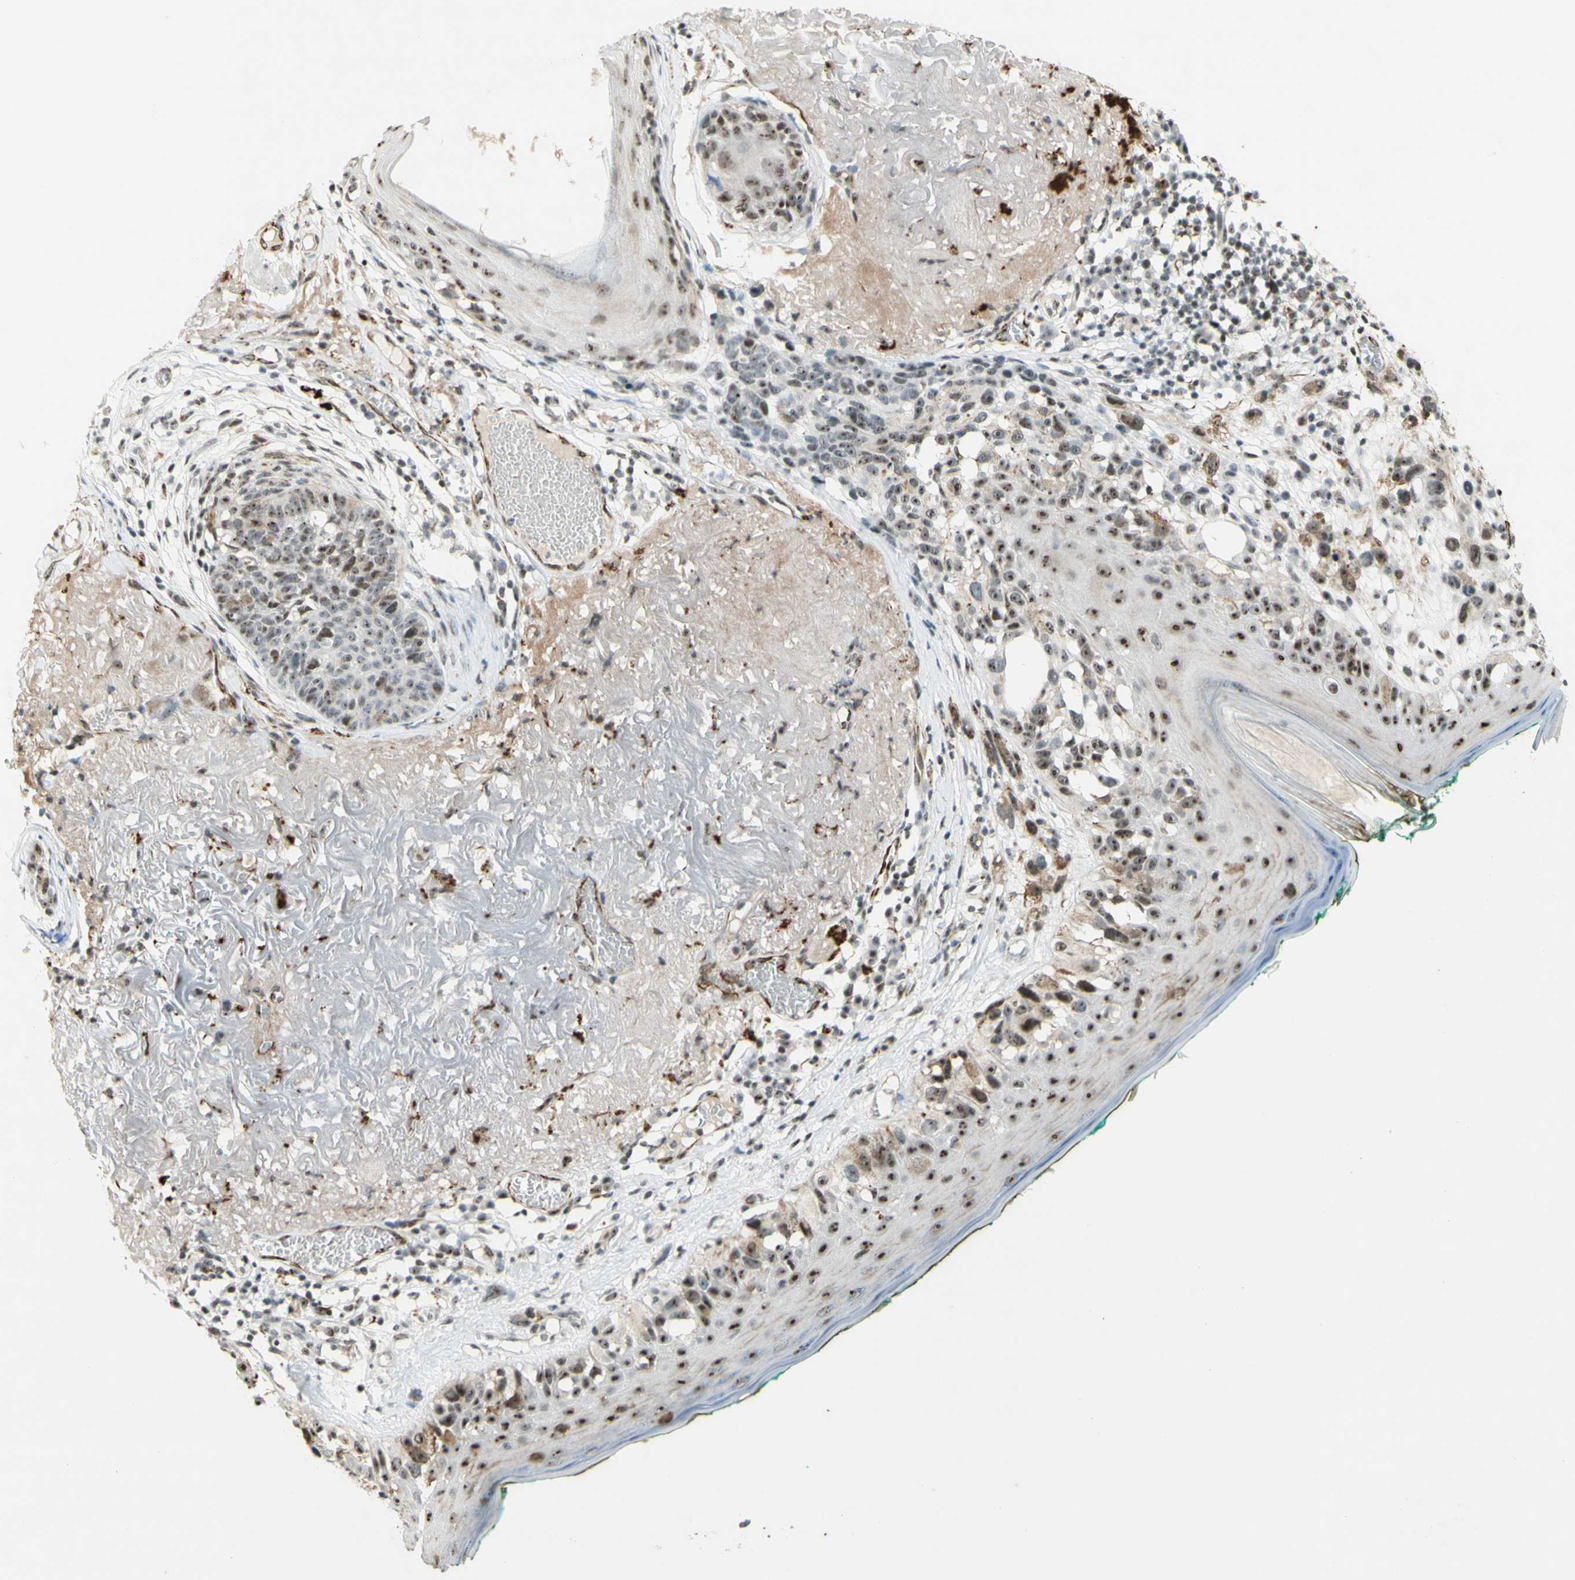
{"staining": {"intensity": "moderate", "quantity": ">75%", "location": "nuclear"}, "tissue": "melanoma", "cell_type": "Tumor cells", "image_type": "cancer", "snomed": [{"axis": "morphology", "description": "Malignant melanoma in situ"}, {"axis": "morphology", "description": "Malignant melanoma, NOS"}, {"axis": "topography", "description": "Skin"}], "caption": "Immunohistochemical staining of malignant melanoma in situ reveals medium levels of moderate nuclear protein staining in about >75% of tumor cells.", "gene": "IRF1", "patient": {"sex": "female", "age": 88}}